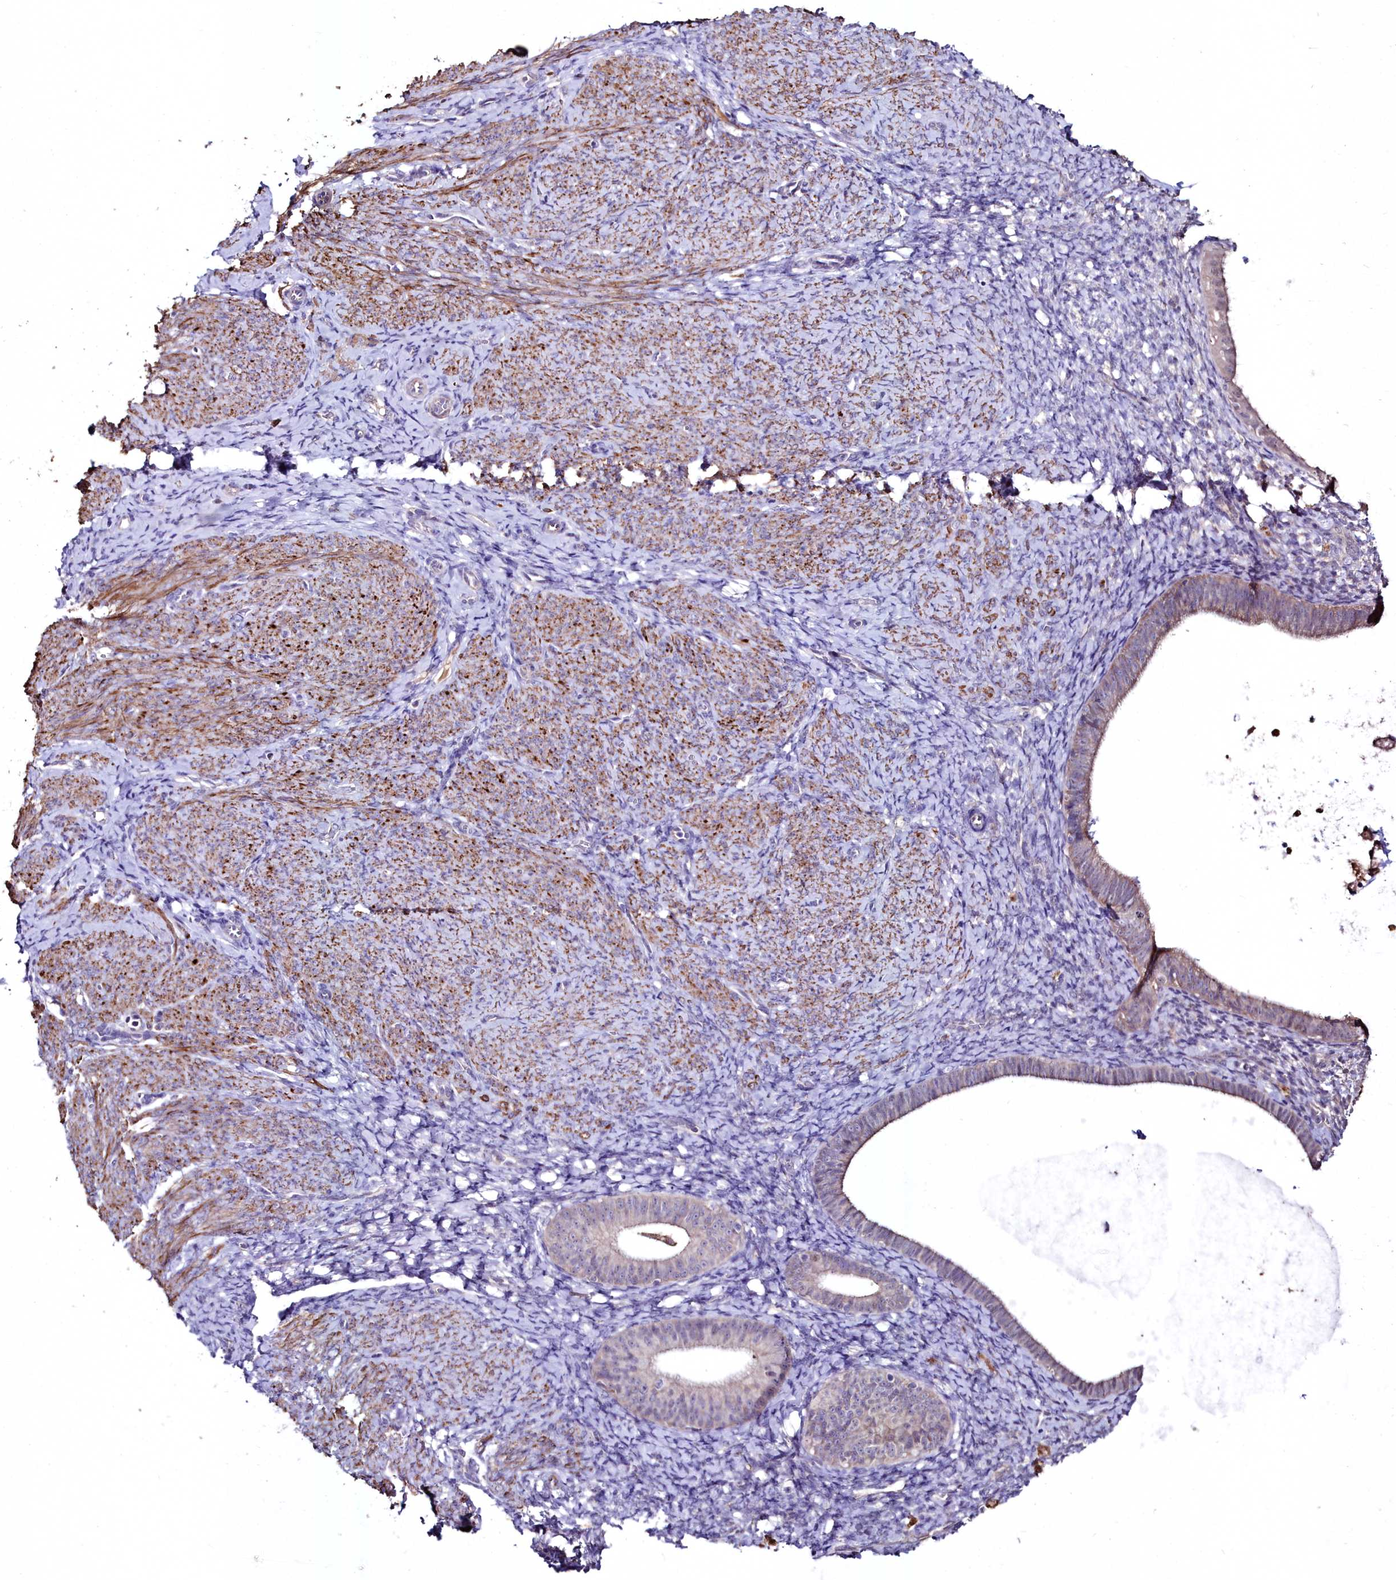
{"staining": {"intensity": "negative", "quantity": "none", "location": "none"}, "tissue": "endometrium", "cell_type": "Cells in endometrial stroma", "image_type": "normal", "snomed": [{"axis": "morphology", "description": "Normal tissue, NOS"}, {"axis": "topography", "description": "Endometrium"}], "caption": "Immunohistochemistry (IHC) image of unremarkable human endometrium stained for a protein (brown), which demonstrates no staining in cells in endometrial stroma.", "gene": "AMBRA1", "patient": {"sex": "female", "age": 65}}